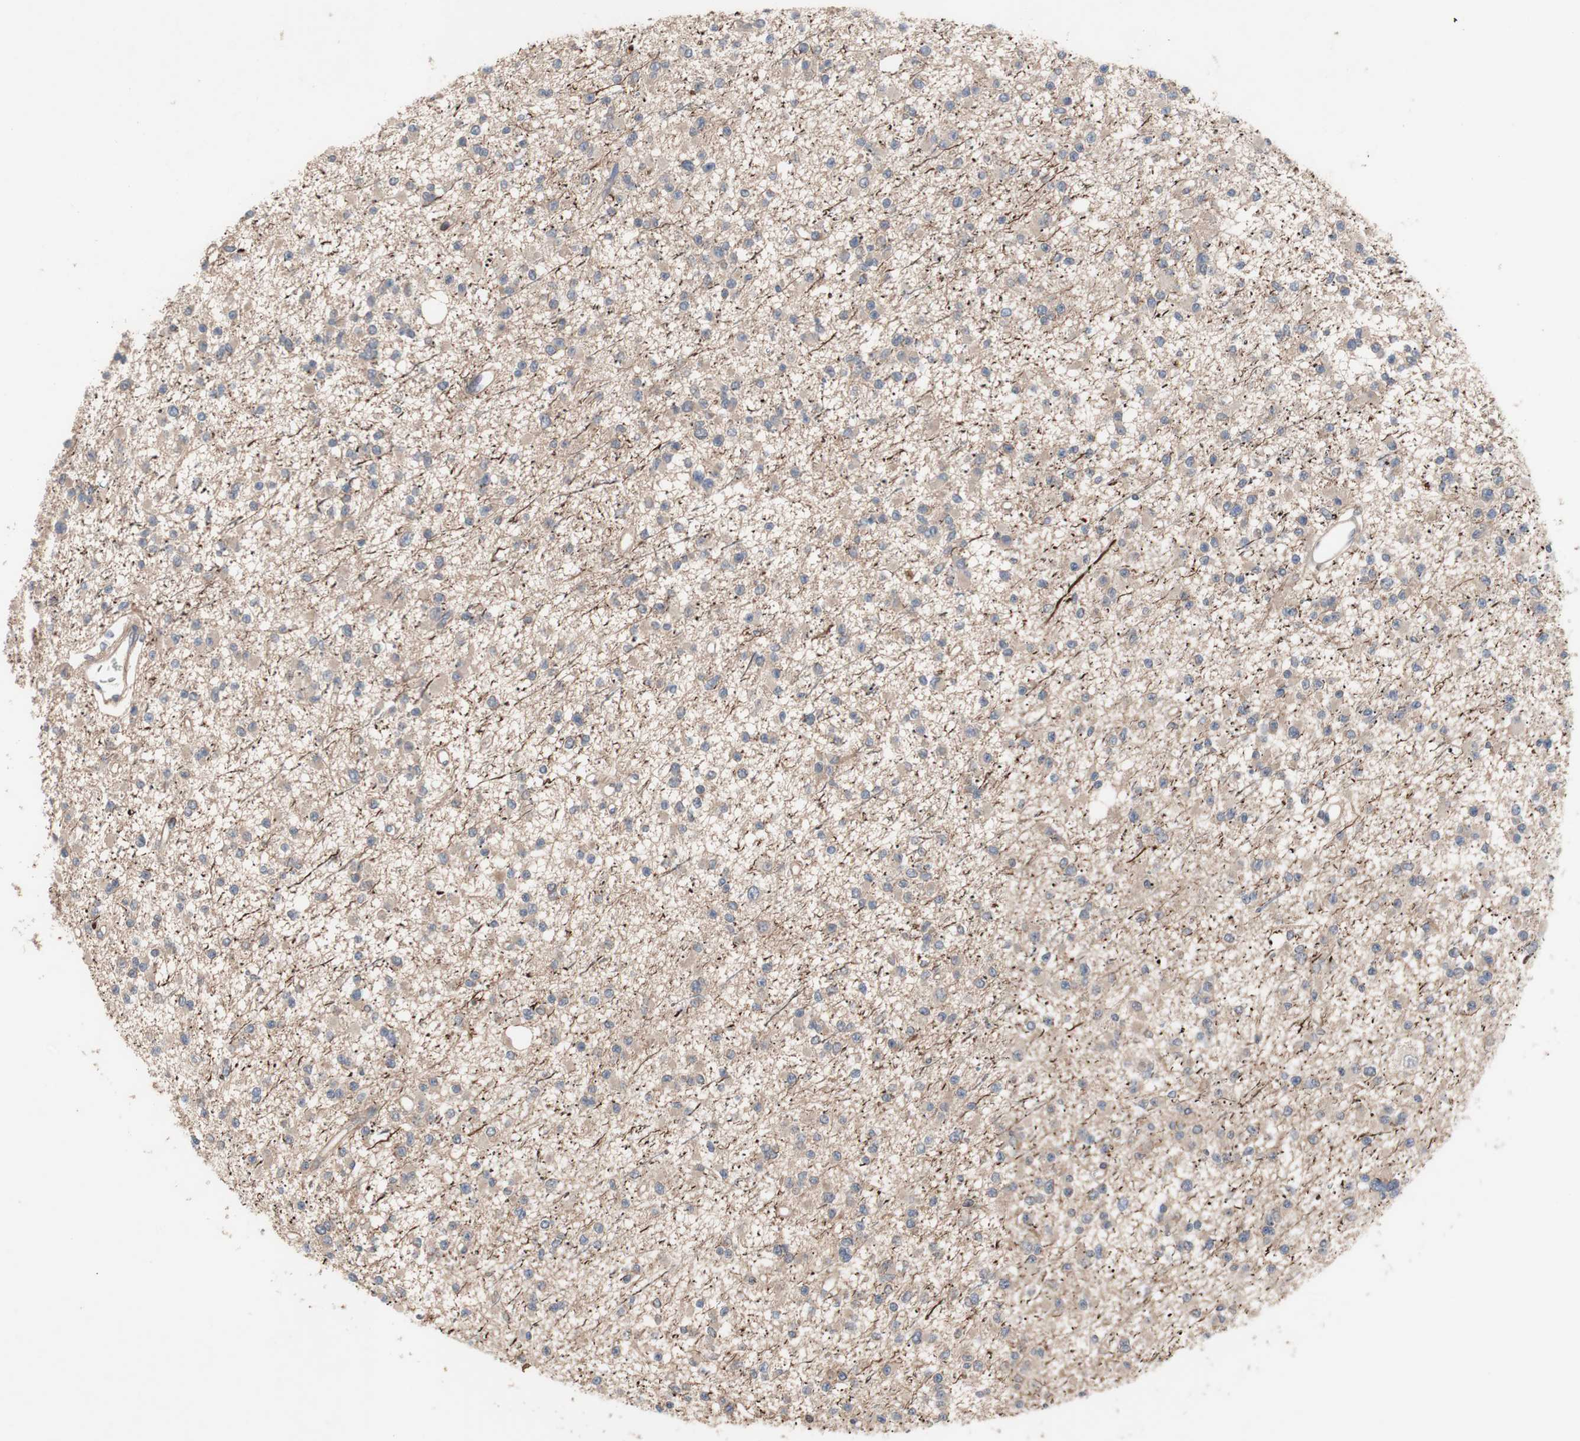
{"staining": {"intensity": "weak", "quantity": ">75%", "location": "cytoplasmic/membranous"}, "tissue": "glioma", "cell_type": "Tumor cells", "image_type": "cancer", "snomed": [{"axis": "morphology", "description": "Glioma, malignant, Low grade"}, {"axis": "topography", "description": "Brain"}], "caption": "Immunohistochemistry (IHC) histopathology image of neoplastic tissue: malignant glioma (low-grade) stained using immunohistochemistry displays low levels of weak protein expression localized specifically in the cytoplasmic/membranous of tumor cells, appearing as a cytoplasmic/membranous brown color.", "gene": "OAZ1", "patient": {"sex": "female", "age": 22}}